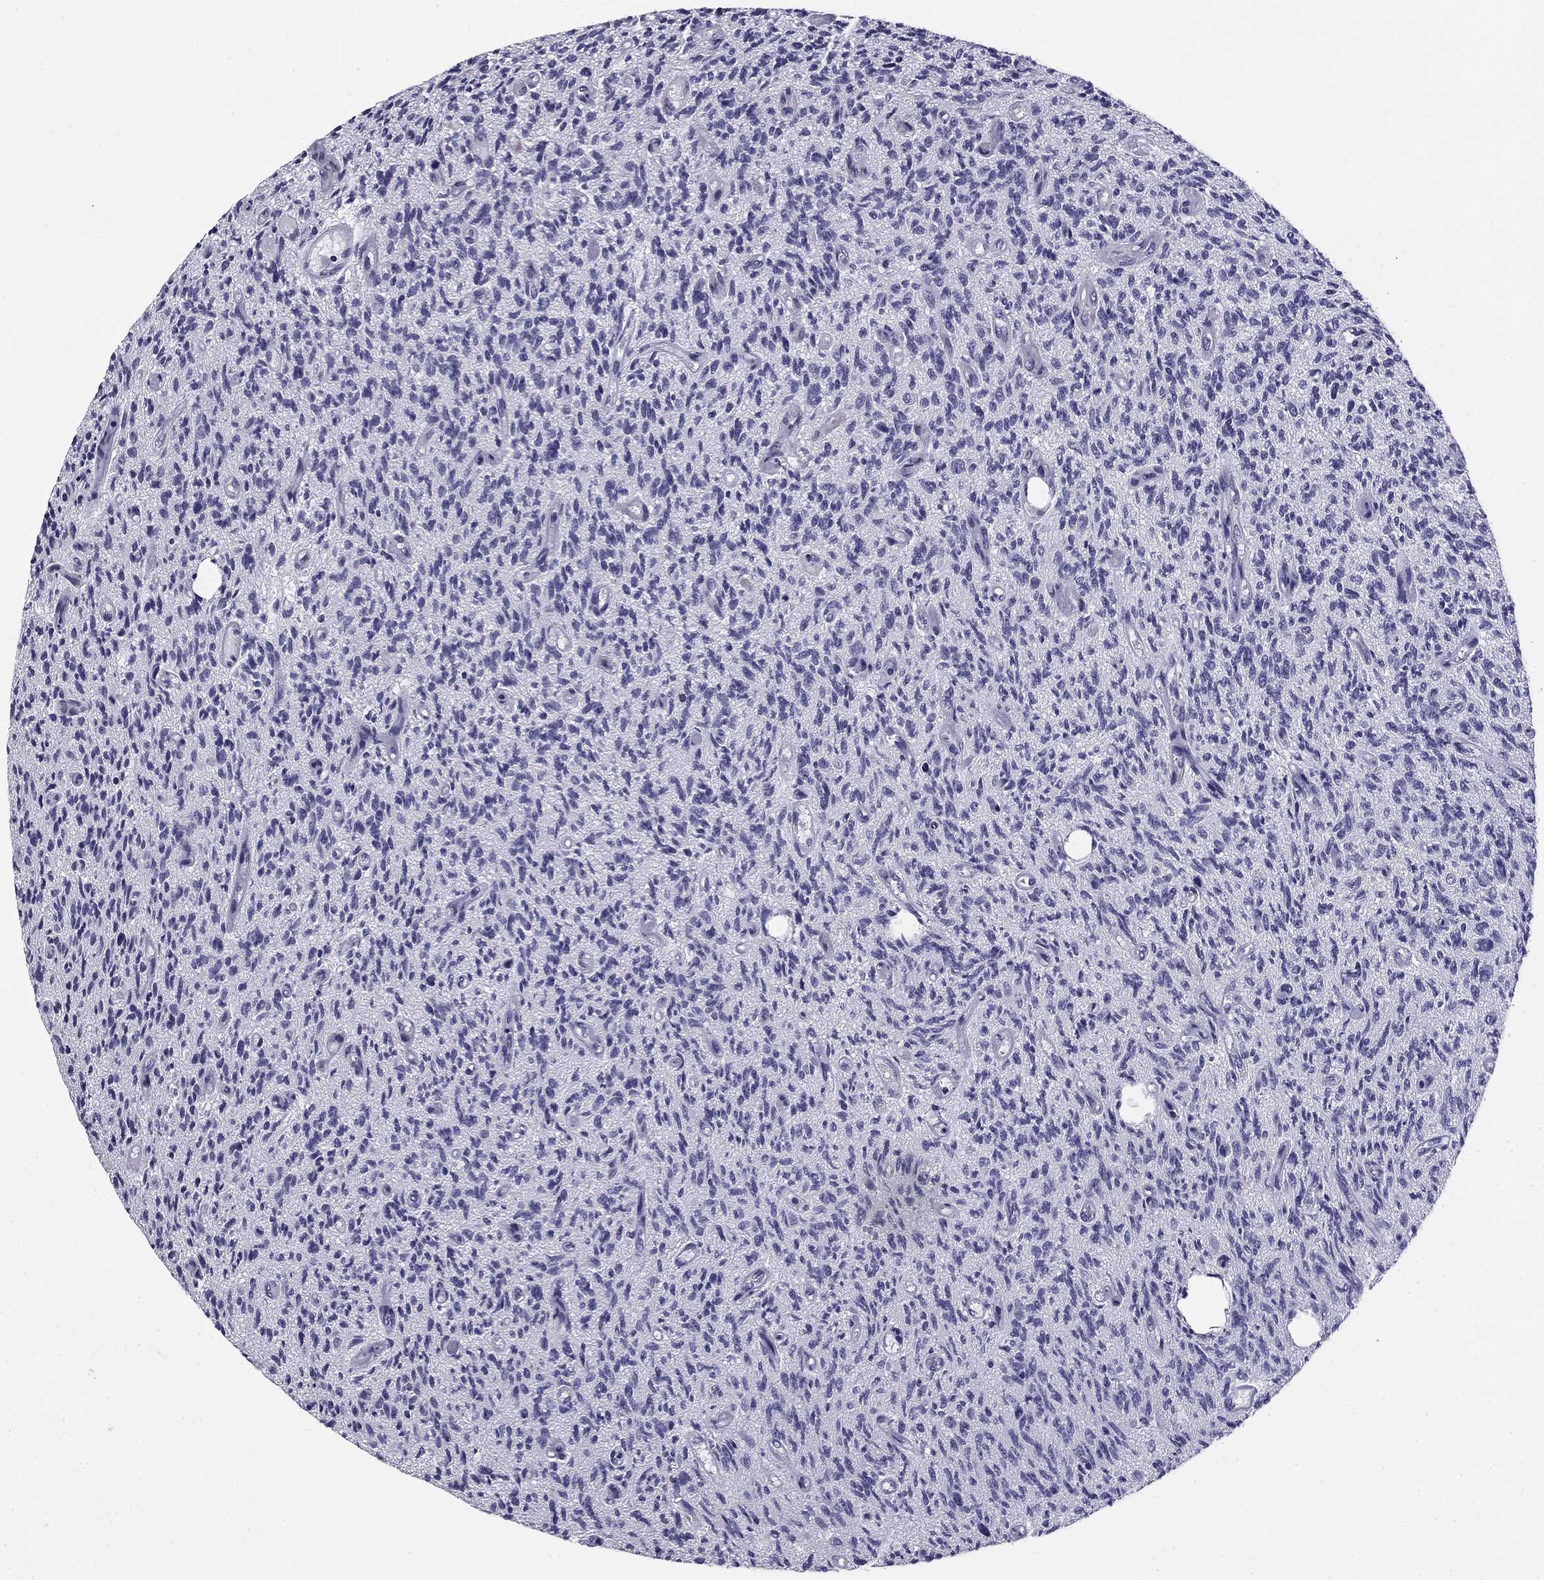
{"staining": {"intensity": "negative", "quantity": "none", "location": "none"}, "tissue": "glioma", "cell_type": "Tumor cells", "image_type": "cancer", "snomed": [{"axis": "morphology", "description": "Glioma, malignant, High grade"}, {"axis": "topography", "description": "Brain"}], "caption": "Immunohistochemistry image of glioma stained for a protein (brown), which displays no staining in tumor cells.", "gene": "TMED3", "patient": {"sex": "male", "age": 64}}